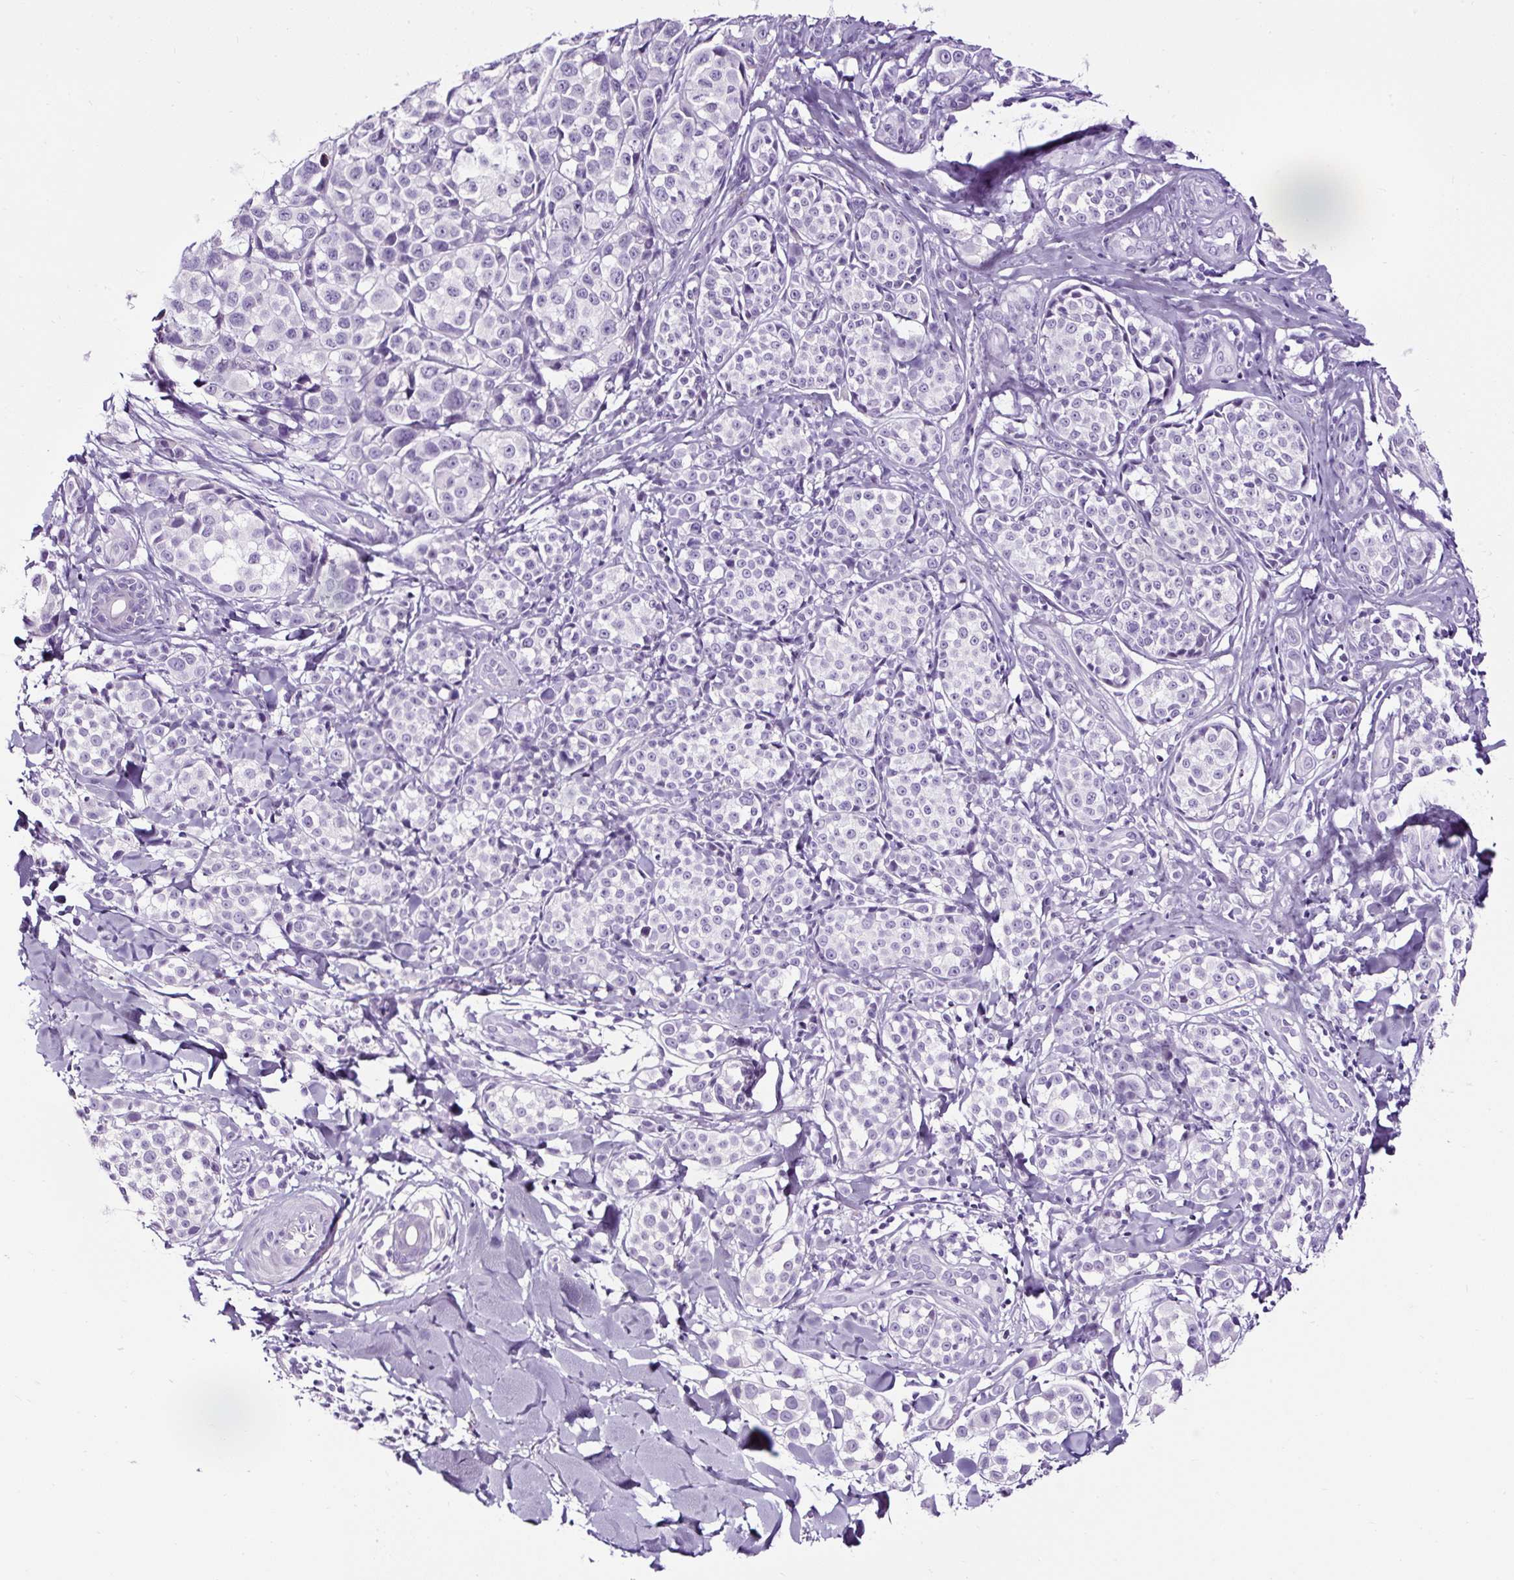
{"staining": {"intensity": "negative", "quantity": "none", "location": "none"}, "tissue": "melanoma", "cell_type": "Tumor cells", "image_type": "cancer", "snomed": [{"axis": "morphology", "description": "Malignant melanoma, NOS"}, {"axis": "topography", "description": "Skin"}], "caption": "DAB immunohistochemical staining of human melanoma reveals no significant expression in tumor cells.", "gene": "SLC7A8", "patient": {"sex": "female", "age": 35}}